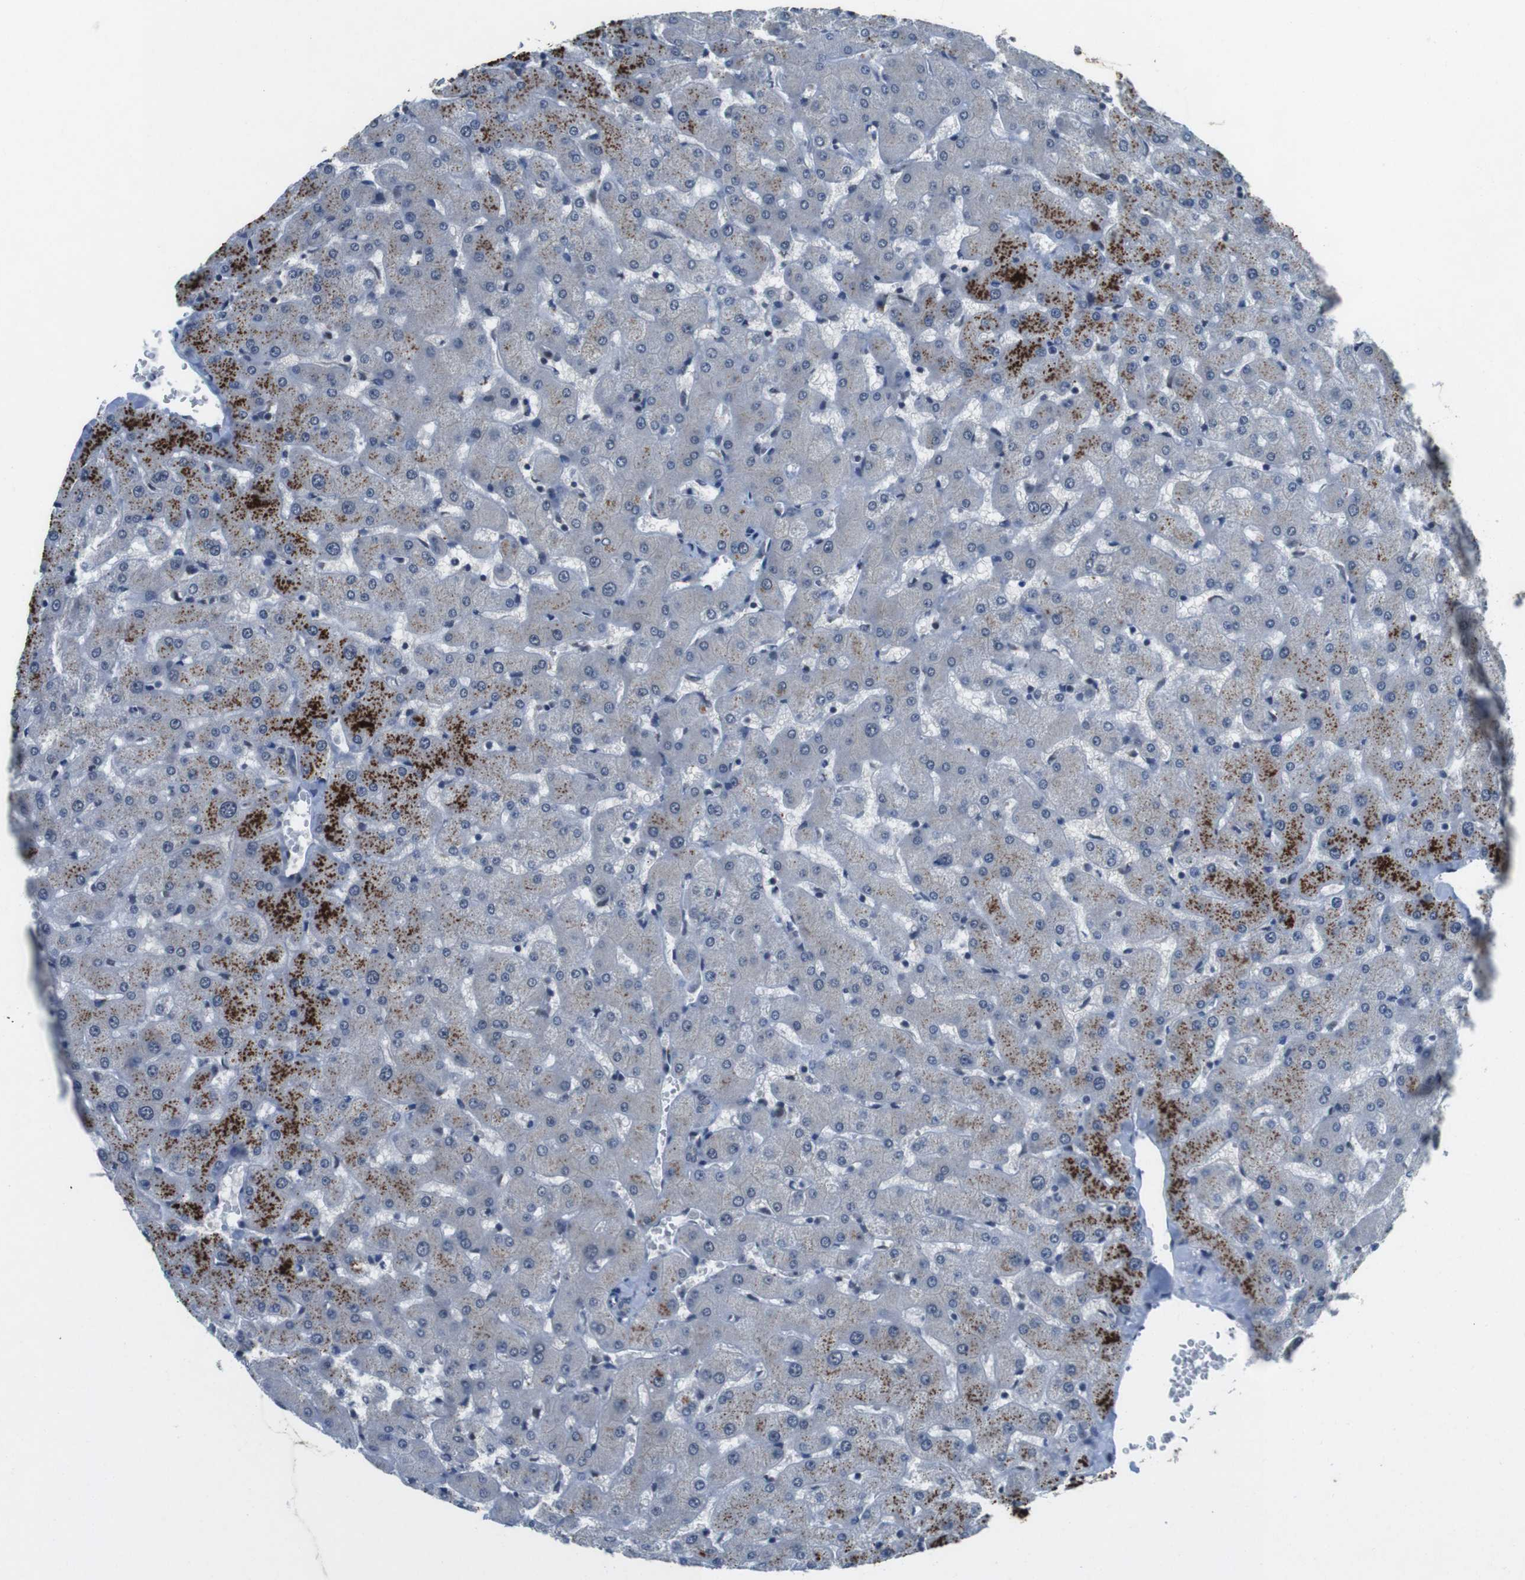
{"staining": {"intensity": "moderate", "quantity": "25%-75%", "location": "cytoplasmic/membranous"}, "tissue": "liver", "cell_type": "Cholangiocytes", "image_type": "normal", "snomed": [{"axis": "morphology", "description": "Normal tissue, NOS"}, {"axis": "topography", "description": "Liver"}], "caption": "Protein staining of unremarkable liver displays moderate cytoplasmic/membranous staining in about 25%-75% of cholangiocytes. (DAB IHC with brightfield microscopy, high magnification).", "gene": "USP7", "patient": {"sex": "female", "age": 63}}